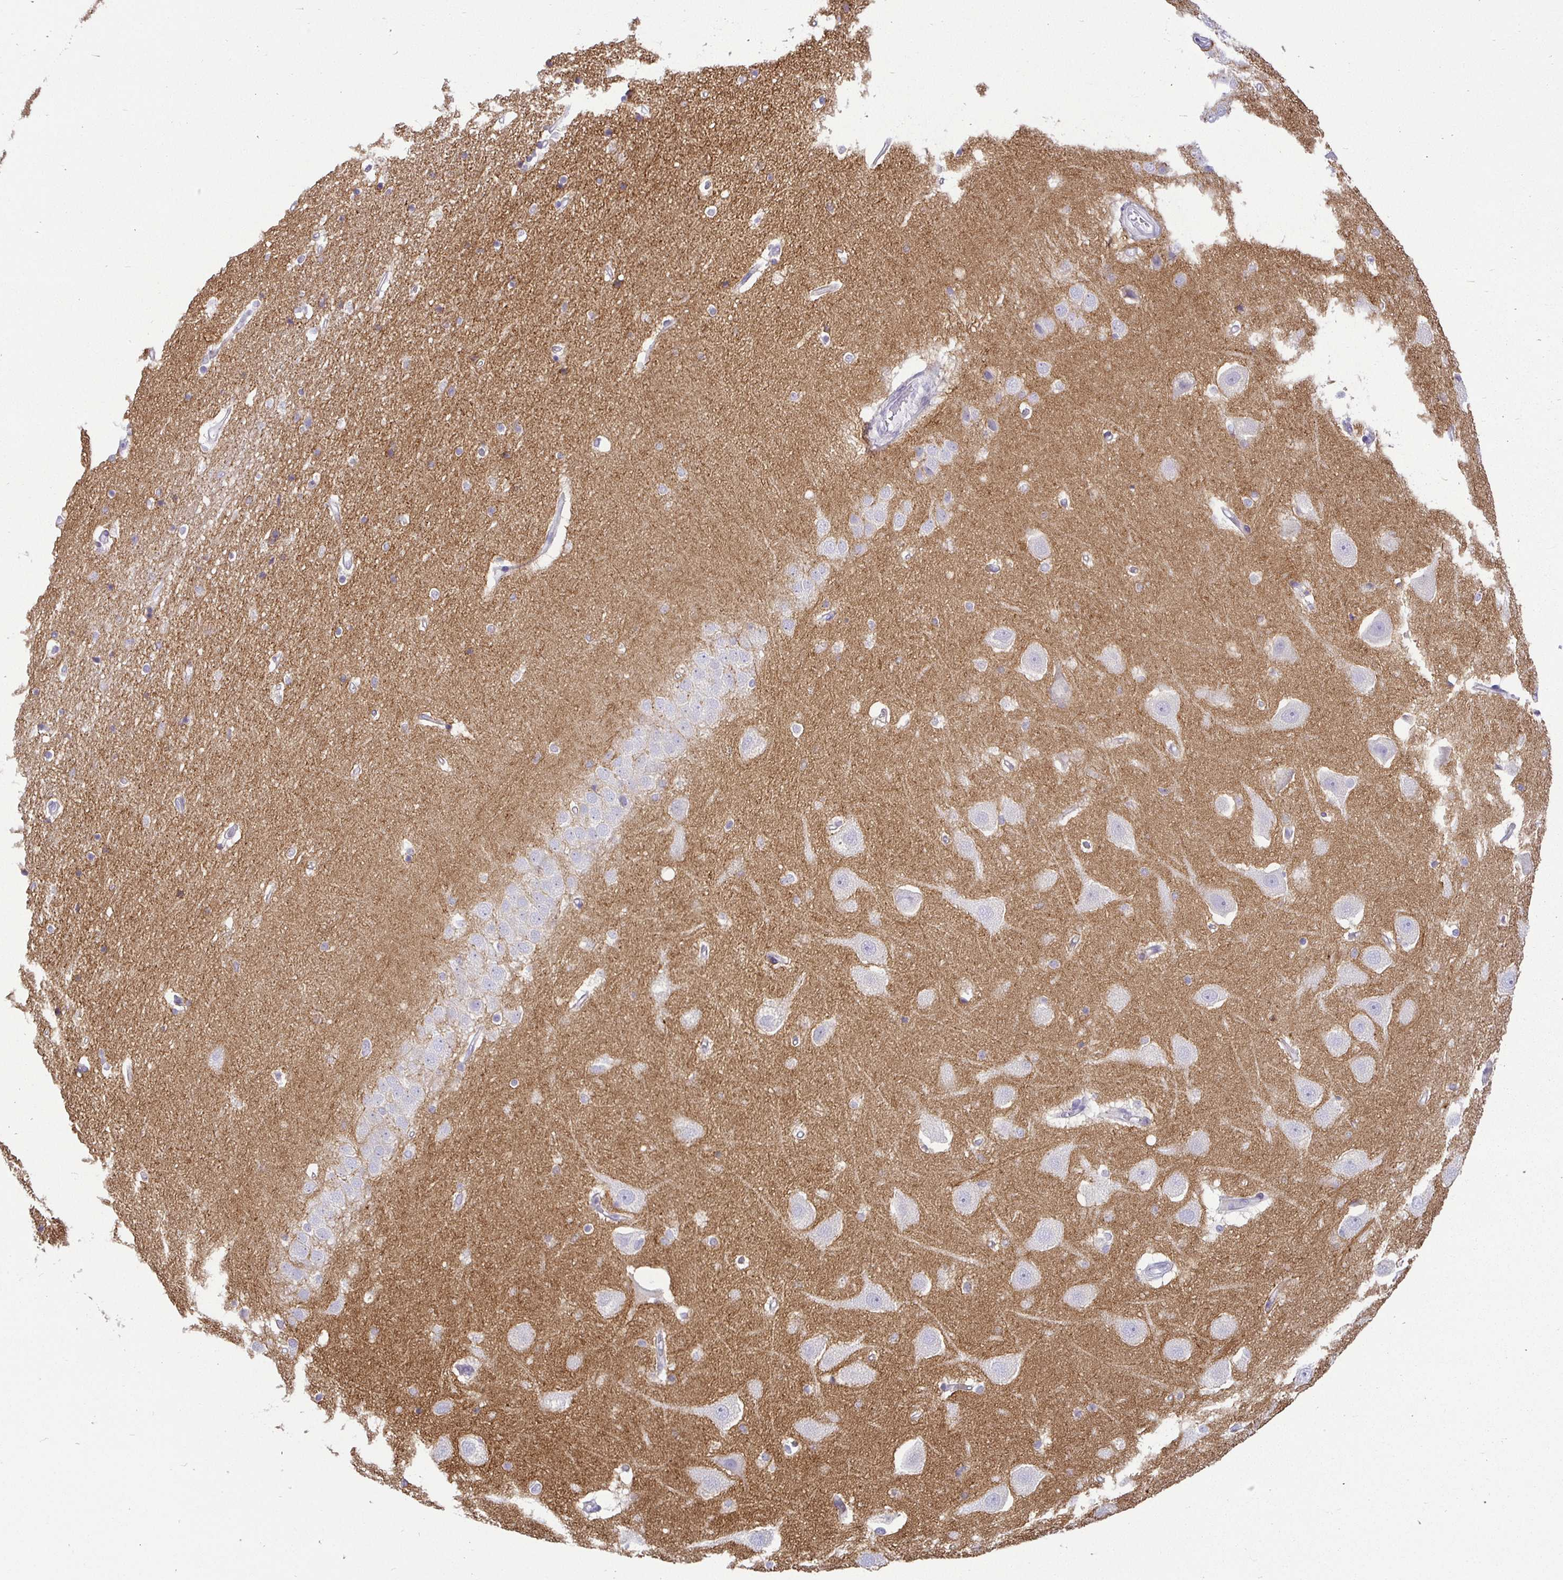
{"staining": {"intensity": "negative", "quantity": "none", "location": "none"}, "tissue": "hippocampus", "cell_type": "Glial cells", "image_type": "normal", "snomed": [{"axis": "morphology", "description": "Normal tissue, NOS"}, {"axis": "topography", "description": "Hippocampus"}], "caption": "Glial cells show no significant positivity in benign hippocampus.", "gene": "SIRPA", "patient": {"sex": "male", "age": 63}}